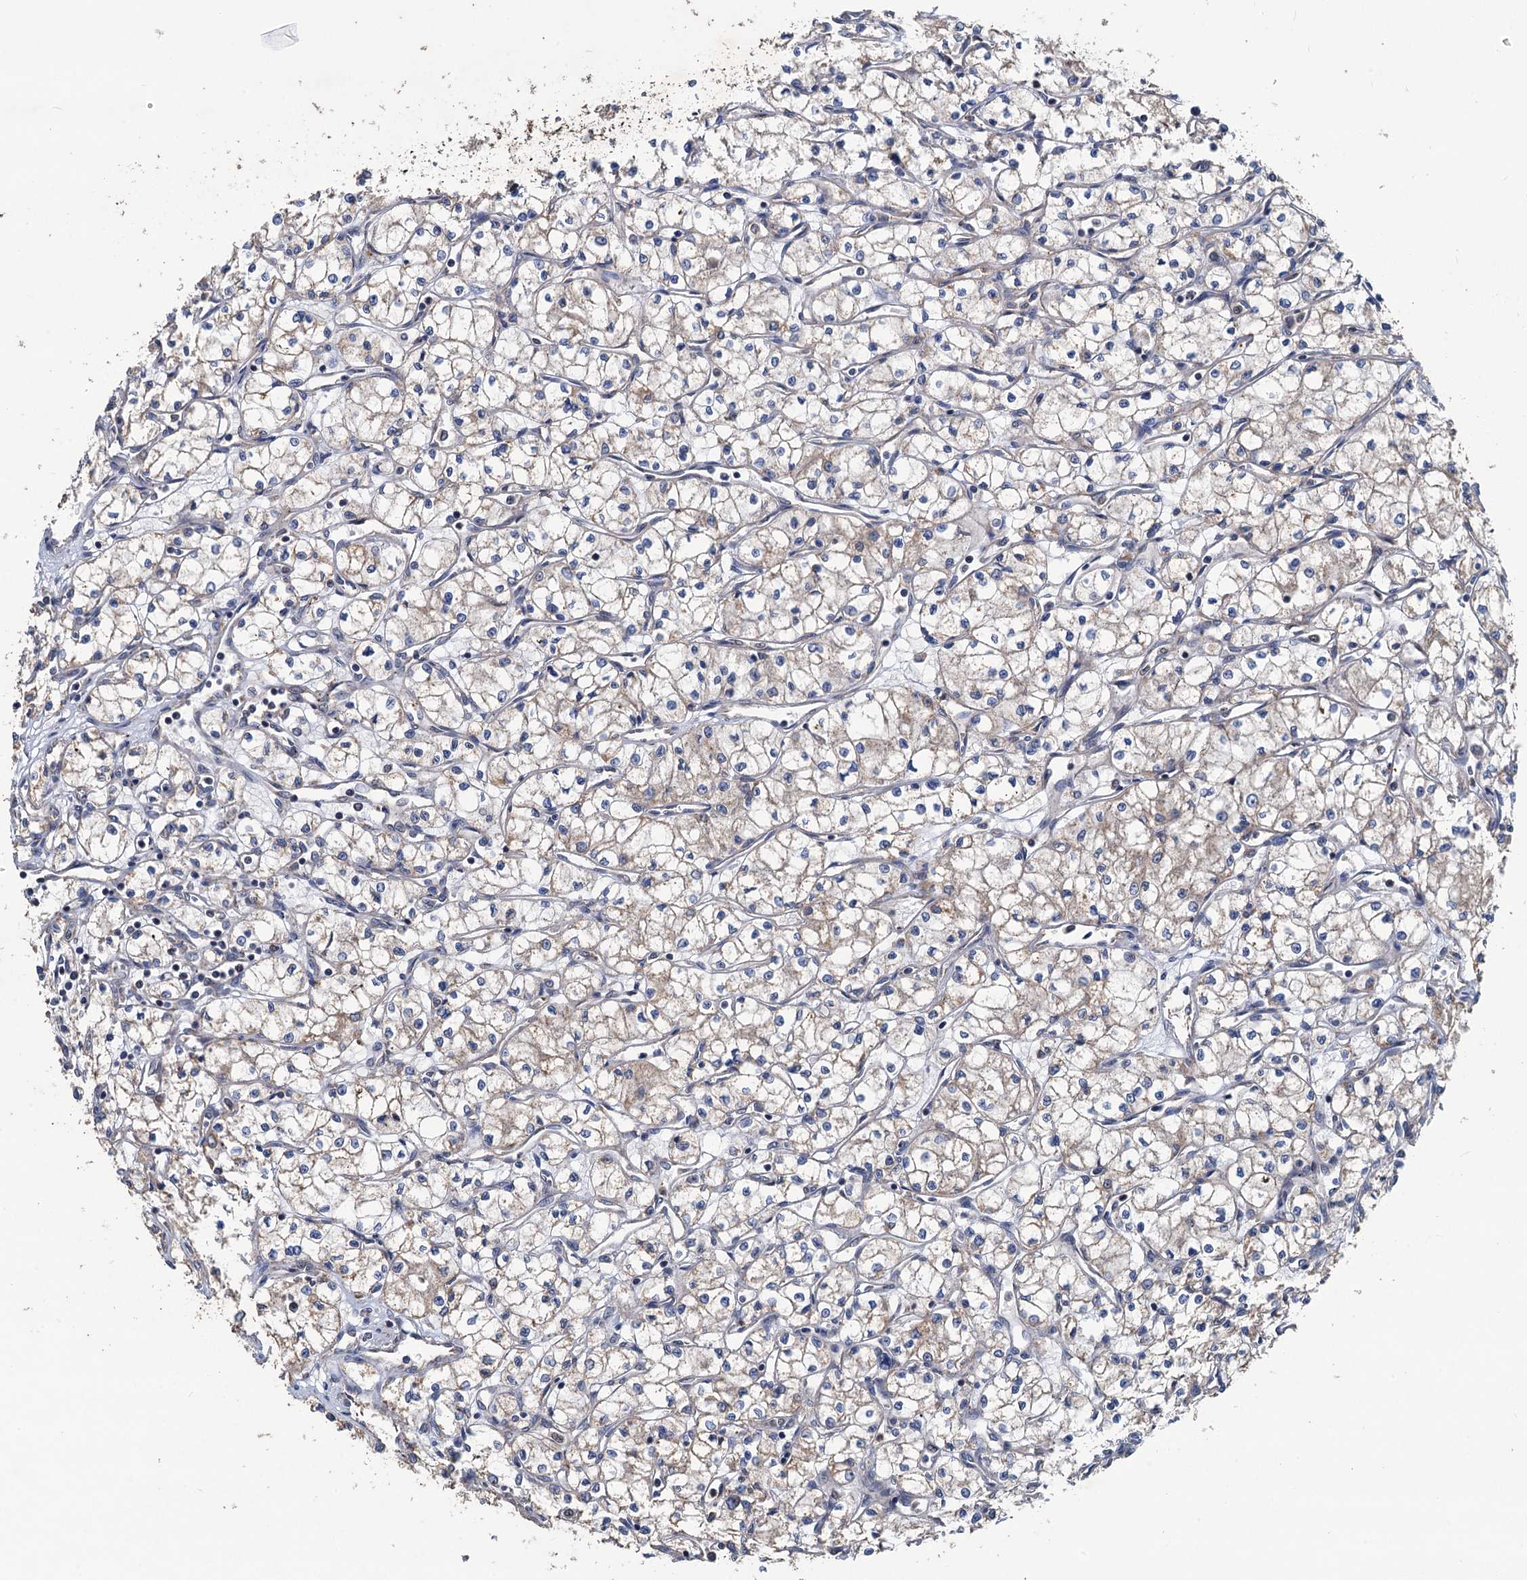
{"staining": {"intensity": "weak", "quantity": "25%-75%", "location": "cytoplasmic/membranous"}, "tissue": "renal cancer", "cell_type": "Tumor cells", "image_type": "cancer", "snomed": [{"axis": "morphology", "description": "Adenocarcinoma, NOS"}, {"axis": "topography", "description": "Kidney"}], "caption": "Weak cytoplasmic/membranous protein expression is identified in about 25%-75% of tumor cells in renal cancer (adenocarcinoma).", "gene": "DGLUCY", "patient": {"sex": "male", "age": 59}}